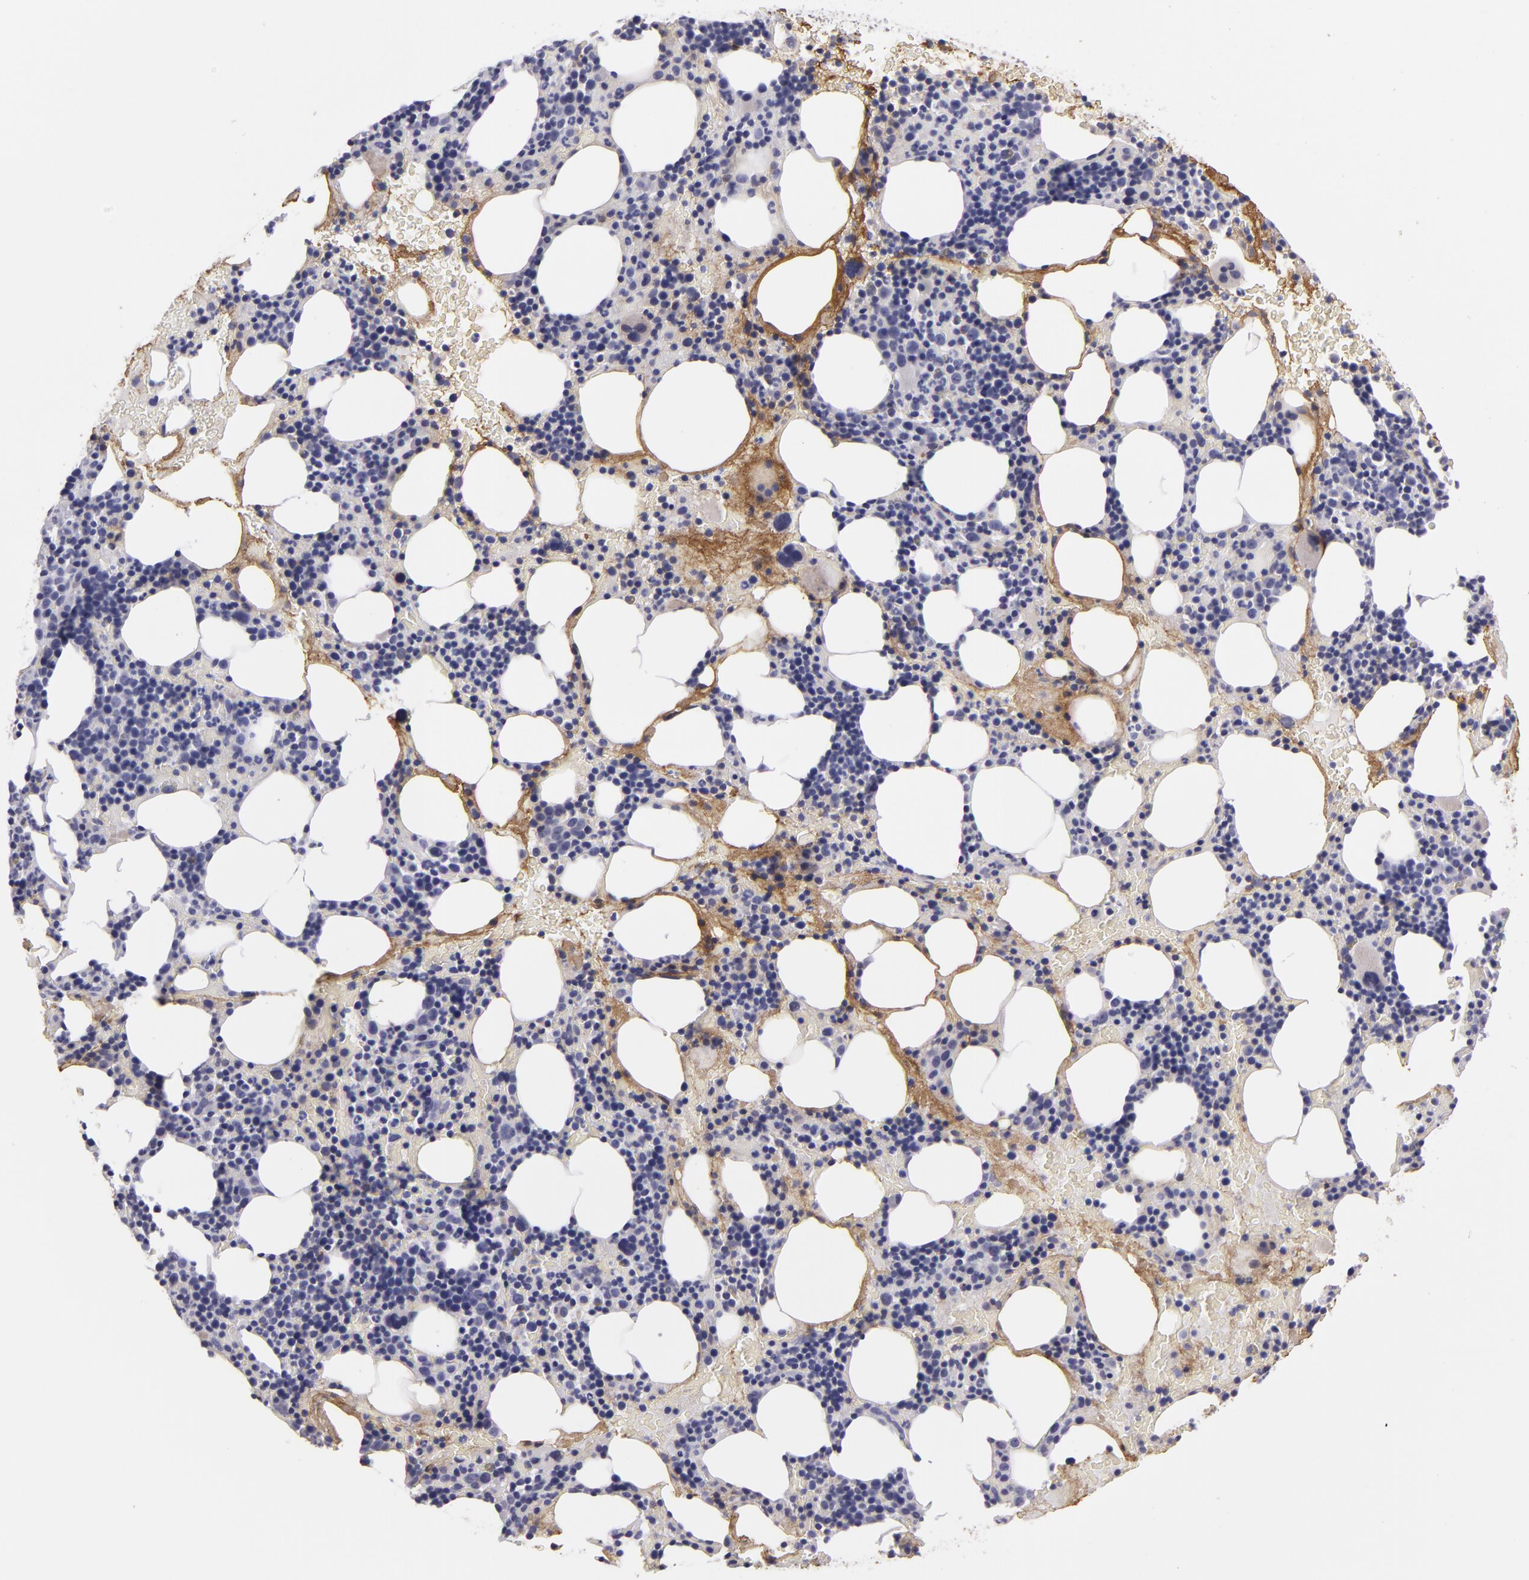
{"staining": {"intensity": "weak", "quantity": ">75%", "location": "cytoplasmic/membranous"}, "tissue": "bone marrow", "cell_type": "Hematopoietic cells", "image_type": "normal", "snomed": [{"axis": "morphology", "description": "Normal tissue, NOS"}, {"axis": "topography", "description": "Bone marrow"}], "caption": "Bone marrow was stained to show a protein in brown. There is low levels of weak cytoplasmic/membranous positivity in approximately >75% of hematopoietic cells.", "gene": "CTNNB1", "patient": {"sex": "male", "age": 86}}